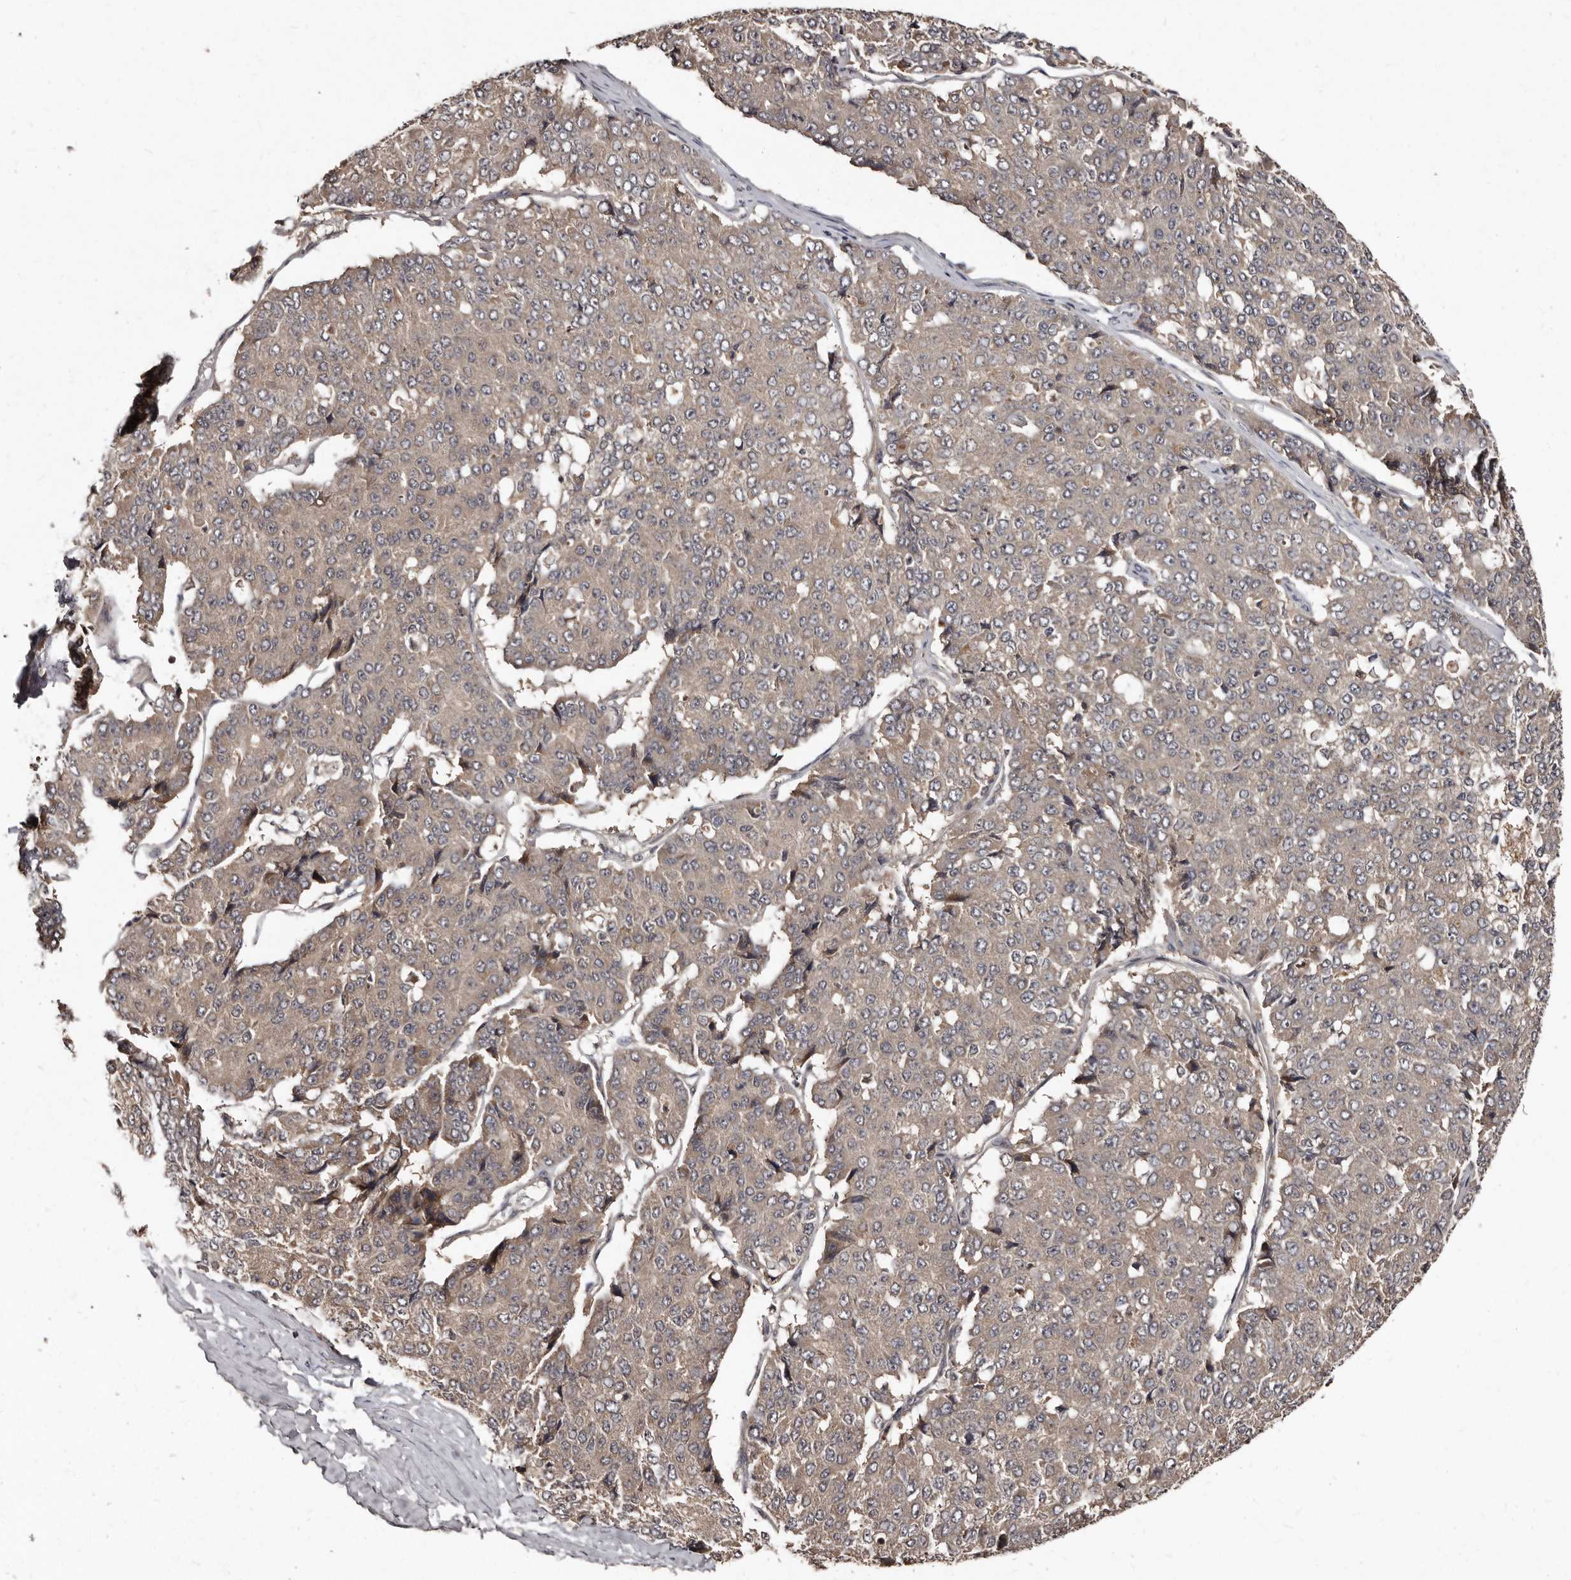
{"staining": {"intensity": "weak", "quantity": "25%-75%", "location": "cytoplasmic/membranous"}, "tissue": "pancreatic cancer", "cell_type": "Tumor cells", "image_type": "cancer", "snomed": [{"axis": "morphology", "description": "Adenocarcinoma, NOS"}, {"axis": "topography", "description": "Pancreas"}], "caption": "A histopathology image showing weak cytoplasmic/membranous staining in approximately 25%-75% of tumor cells in pancreatic cancer (adenocarcinoma), as visualized by brown immunohistochemical staining.", "gene": "PMVK", "patient": {"sex": "male", "age": 50}}